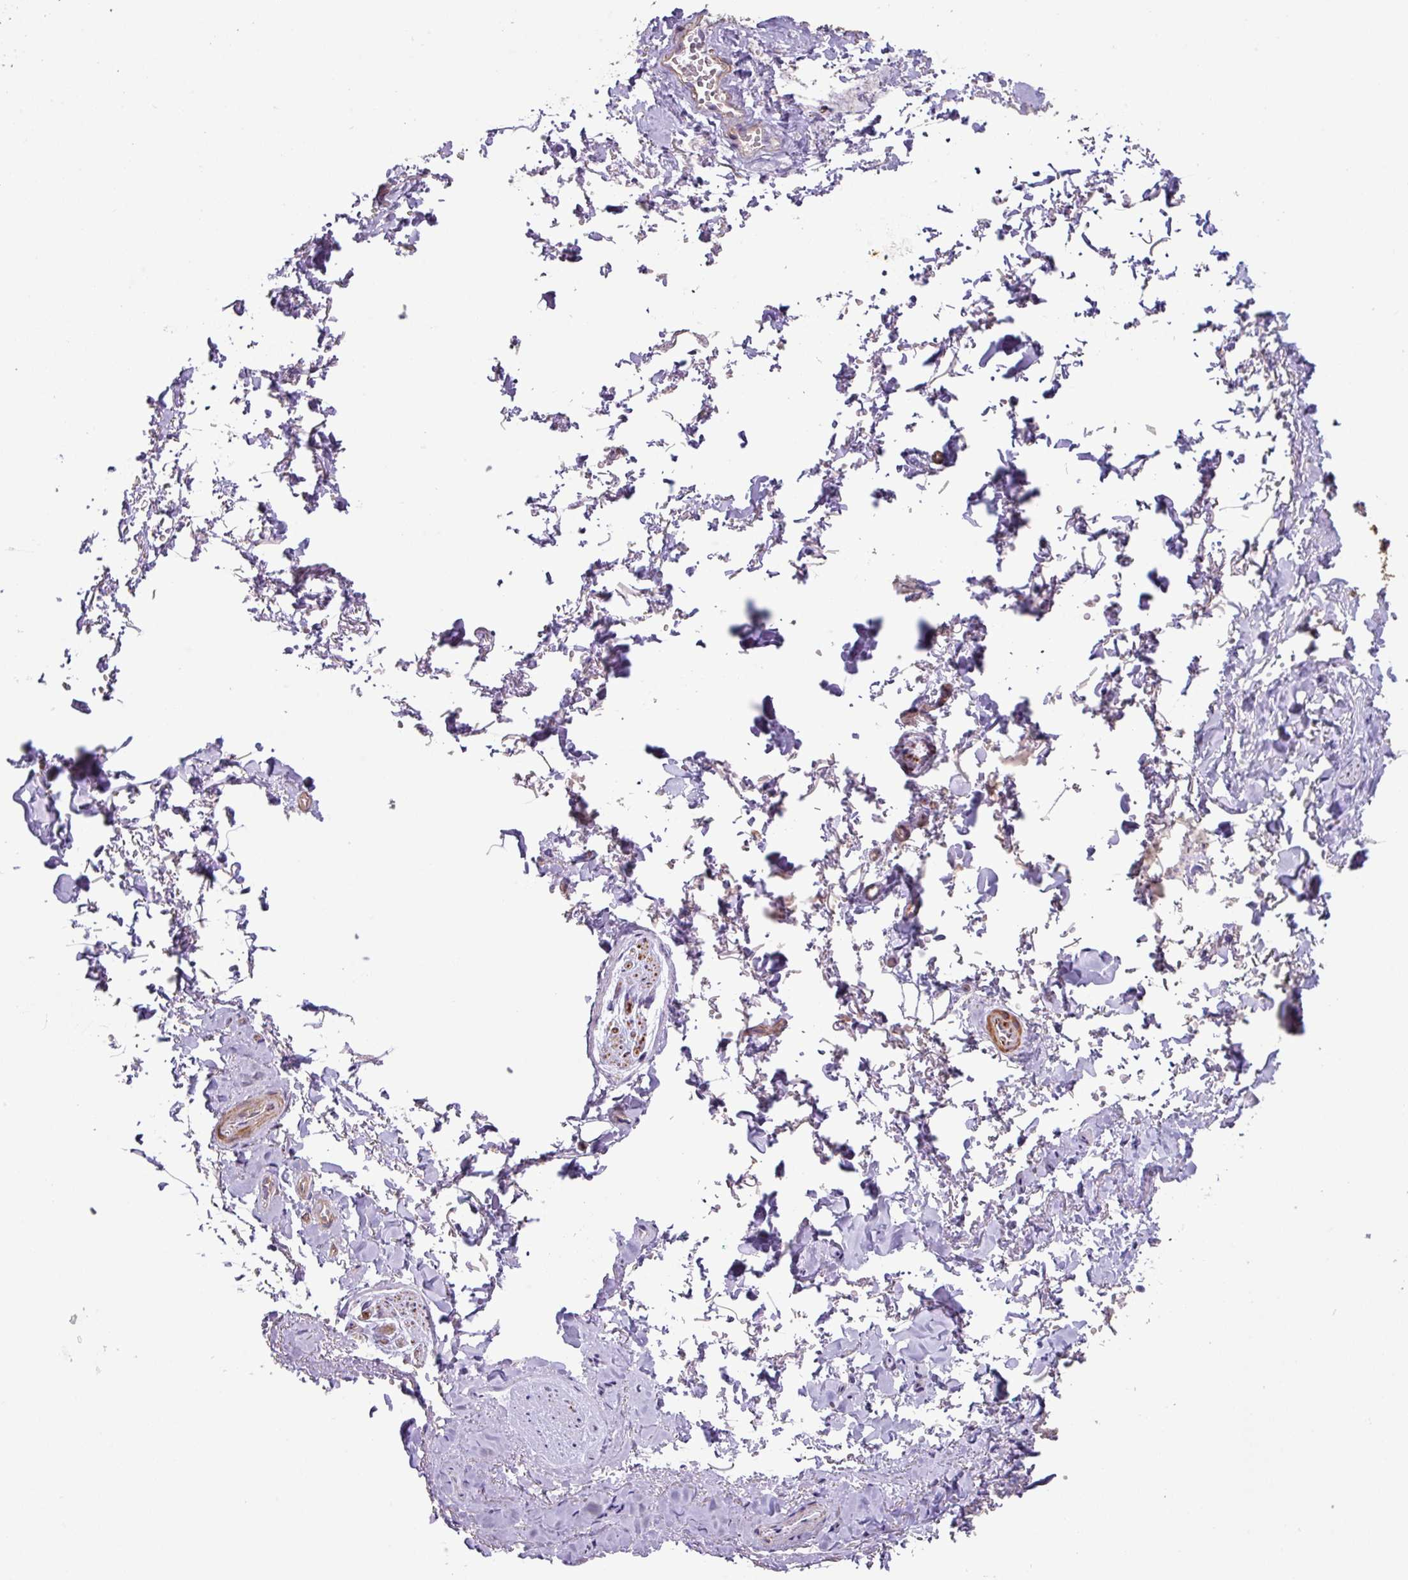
{"staining": {"intensity": "negative", "quantity": "none", "location": "none"}, "tissue": "adipose tissue", "cell_type": "Adipocytes", "image_type": "normal", "snomed": [{"axis": "morphology", "description": "Normal tissue, NOS"}, {"axis": "topography", "description": "Vulva"}, {"axis": "topography", "description": "Vagina"}, {"axis": "topography", "description": "Peripheral nerve tissue"}], "caption": "An immunohistochemistry image of normal adipose tissue is shown. There is no staining in adipocytes of adipose tissue.", "gene": "MRRF", "patient": {"sex": "female", "age": 66}}